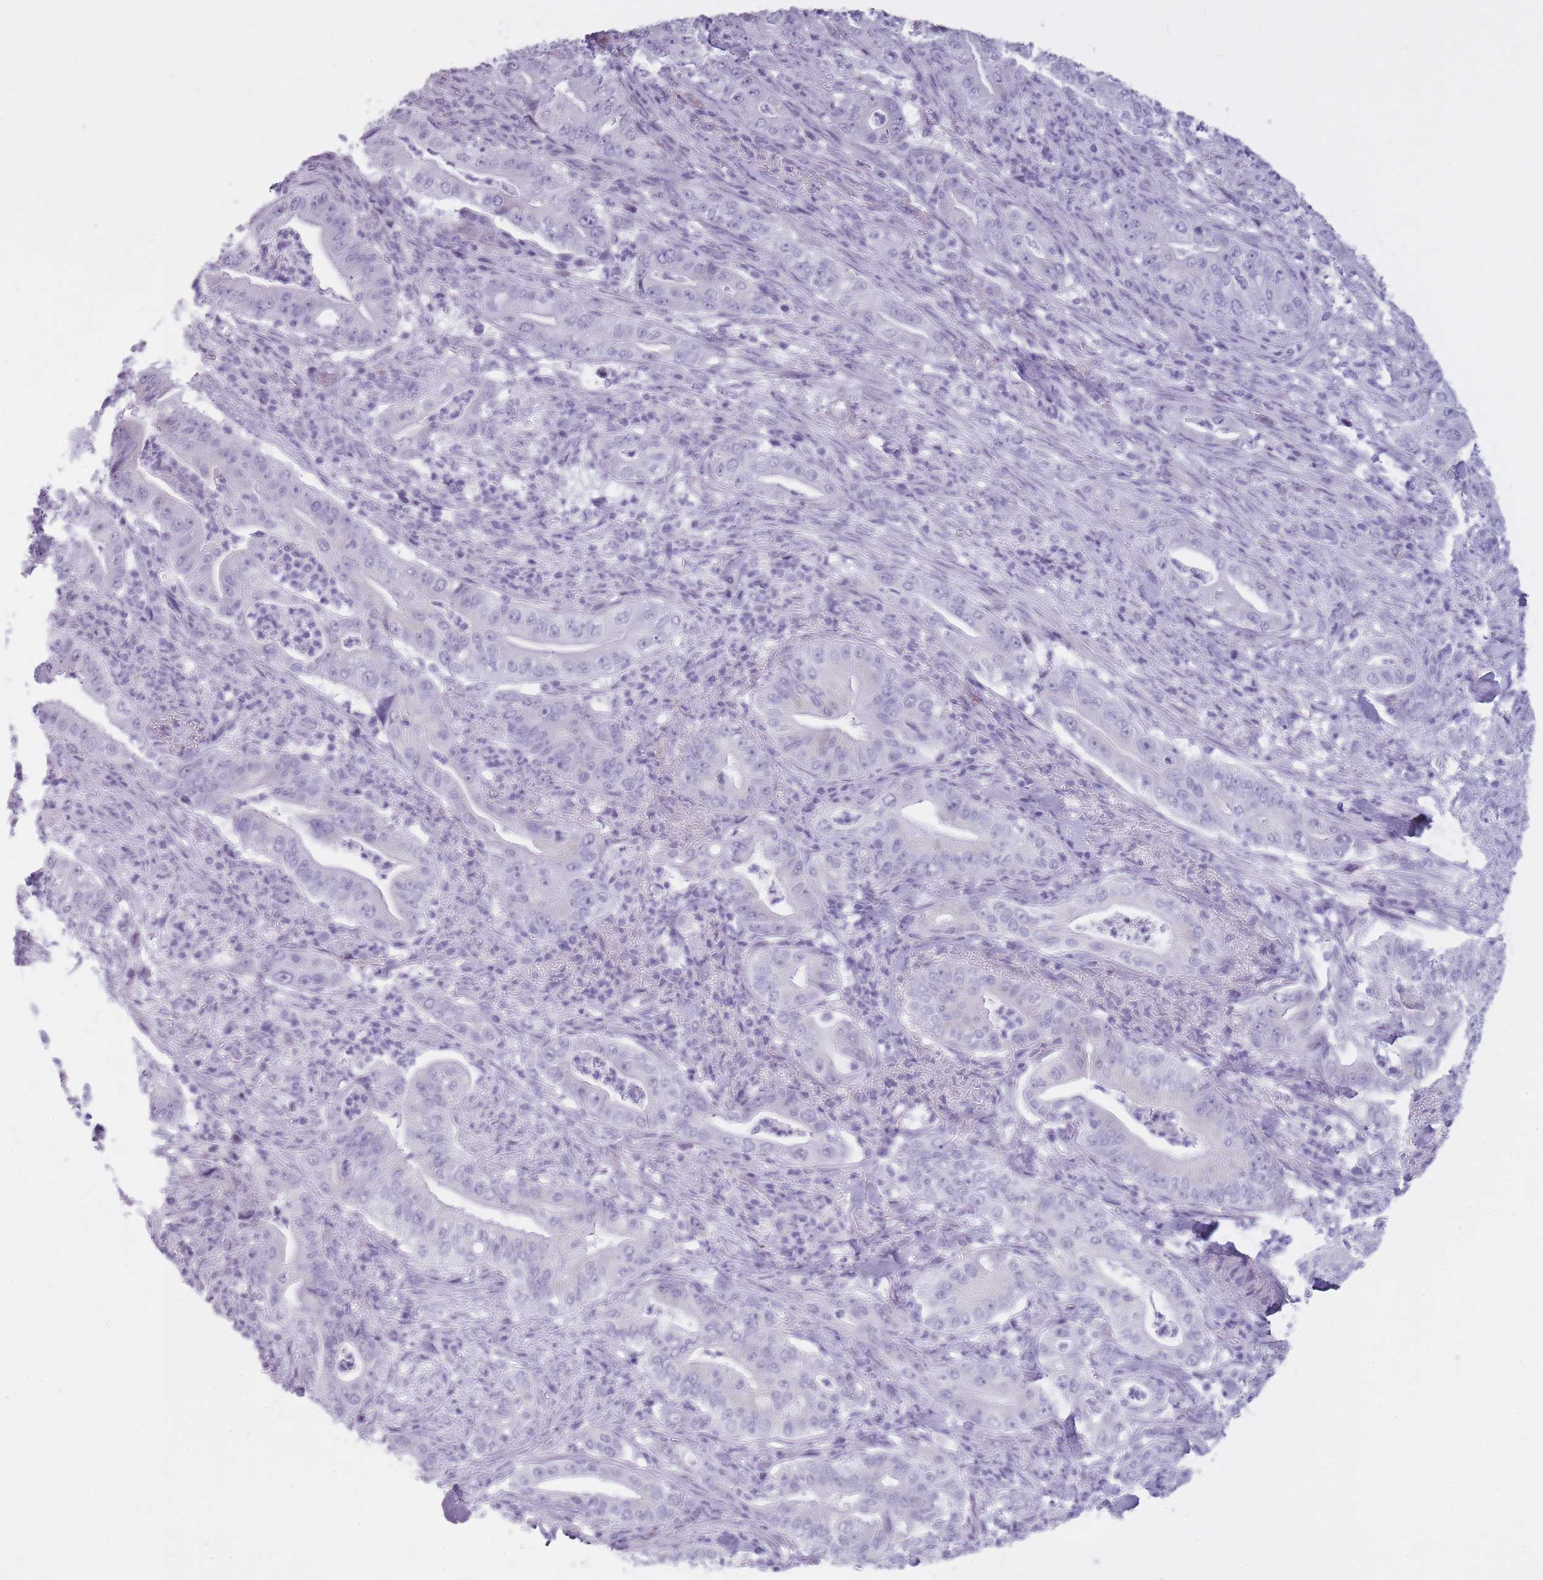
{"staining": {"intensity": "negative", "quantity": "none", "location": "none"}, "tissue": "pancreatic cancer", "cell_type": "Tumor cells", "image_type": "cancer", "snomed": [{"axis": "morphology", "description": "Adenocarcinoma, NOS"}, {"axis": "topography", "description": "Pancreas"}], "caption": "Tumor cells are negative for protein expression in human pancreatic adenocarcinoma. Nuclei are stained in blue.", "gene": "GOLGA6D", "patient": {"sex": "male", "age": 71}}